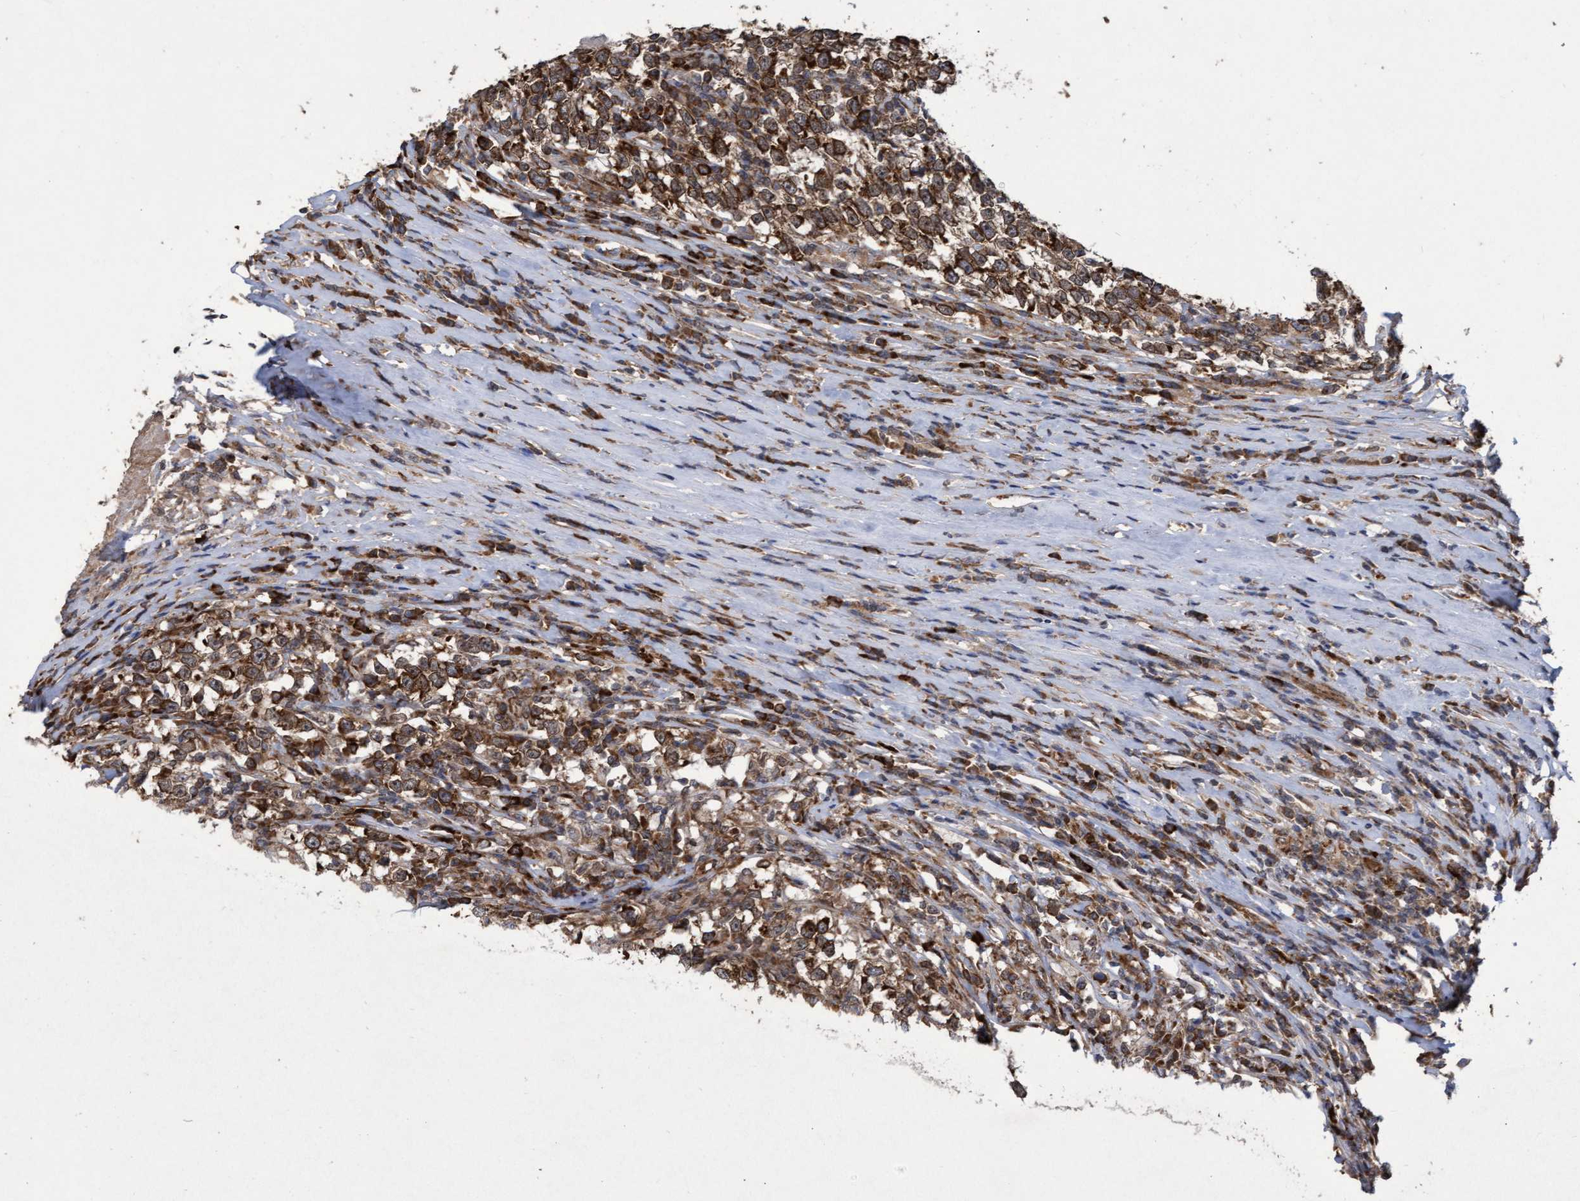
{"staining": {"intensity": "strong", "quantity": ">75%", "location": "cytoplasmic/membranous"}, "tissue": "testis cancer", "cell_type": "Tumor cells", "image_type": "cancer", "snomed": [{"axis": "morphology", "description": "Normal tissue, NOS"}, {"axis": "morphology", "description": "Seminoma, NOS"}, {"axis": "topography", "description": "Testis"}], "caption": "Immunohistochemical staining of human testis cancer (seminoma) shows high levels of strong cytoplasmic/membranous protein expression in about >75% of tumor cells. Nuclei are stained in blue.", "gene": "ABCF2", "patient": {"sex": "male", "age": 43}}